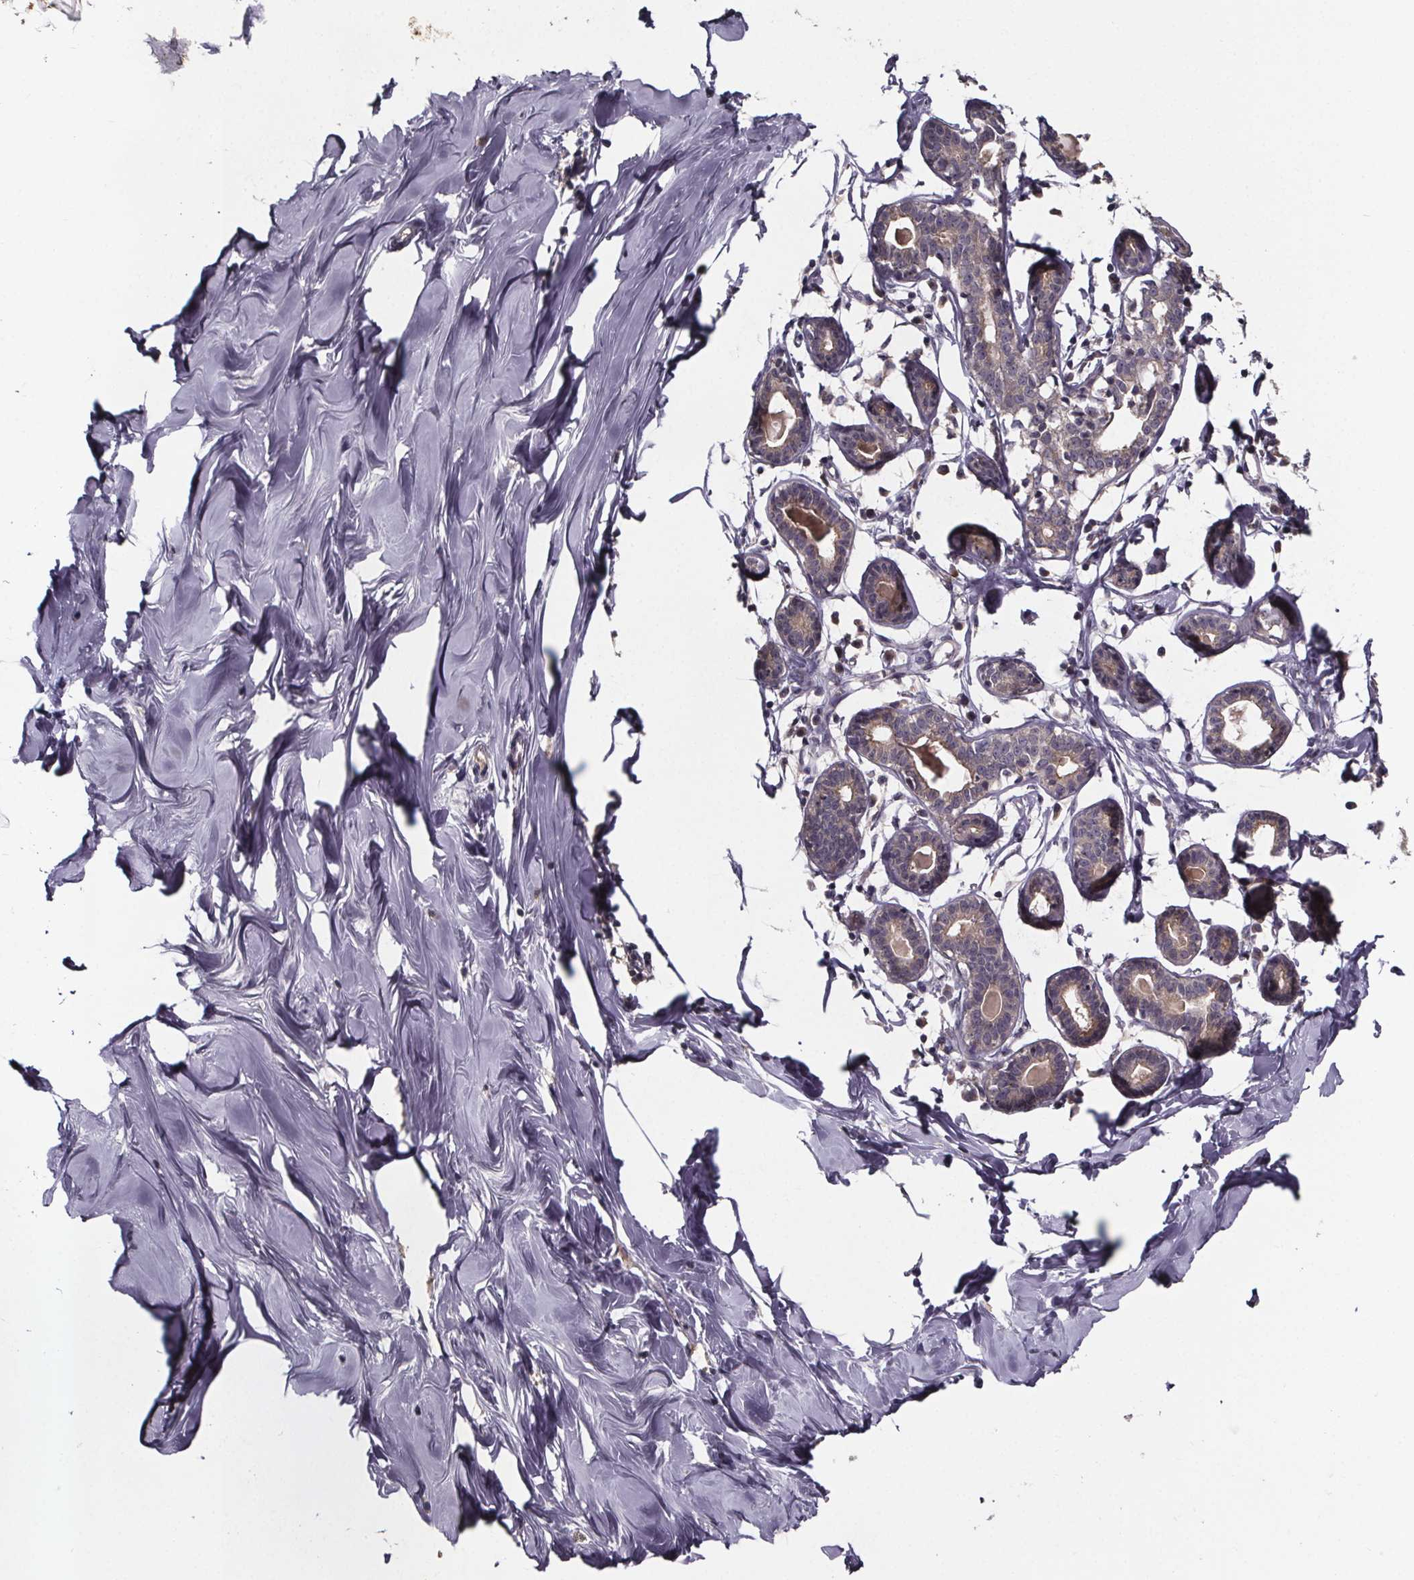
{"staining": {"intensity": "negative", "quantity": "none", "location": "none"}, "tissue": "breast", "cell_type": "Adipocytes", "image_type": "normal", "snomed": [{"axis": "morphology", "description": "Normal tissue, NOS"}, {"axis": "topography", "description": "Breast"}], "caption": "Human breast stained for a protein using immunohistochemistry (IHC) exhibits no positivity in adipocytes.", "gene": "SMIM1", "patient": {"sex": "female", "age": 27}}